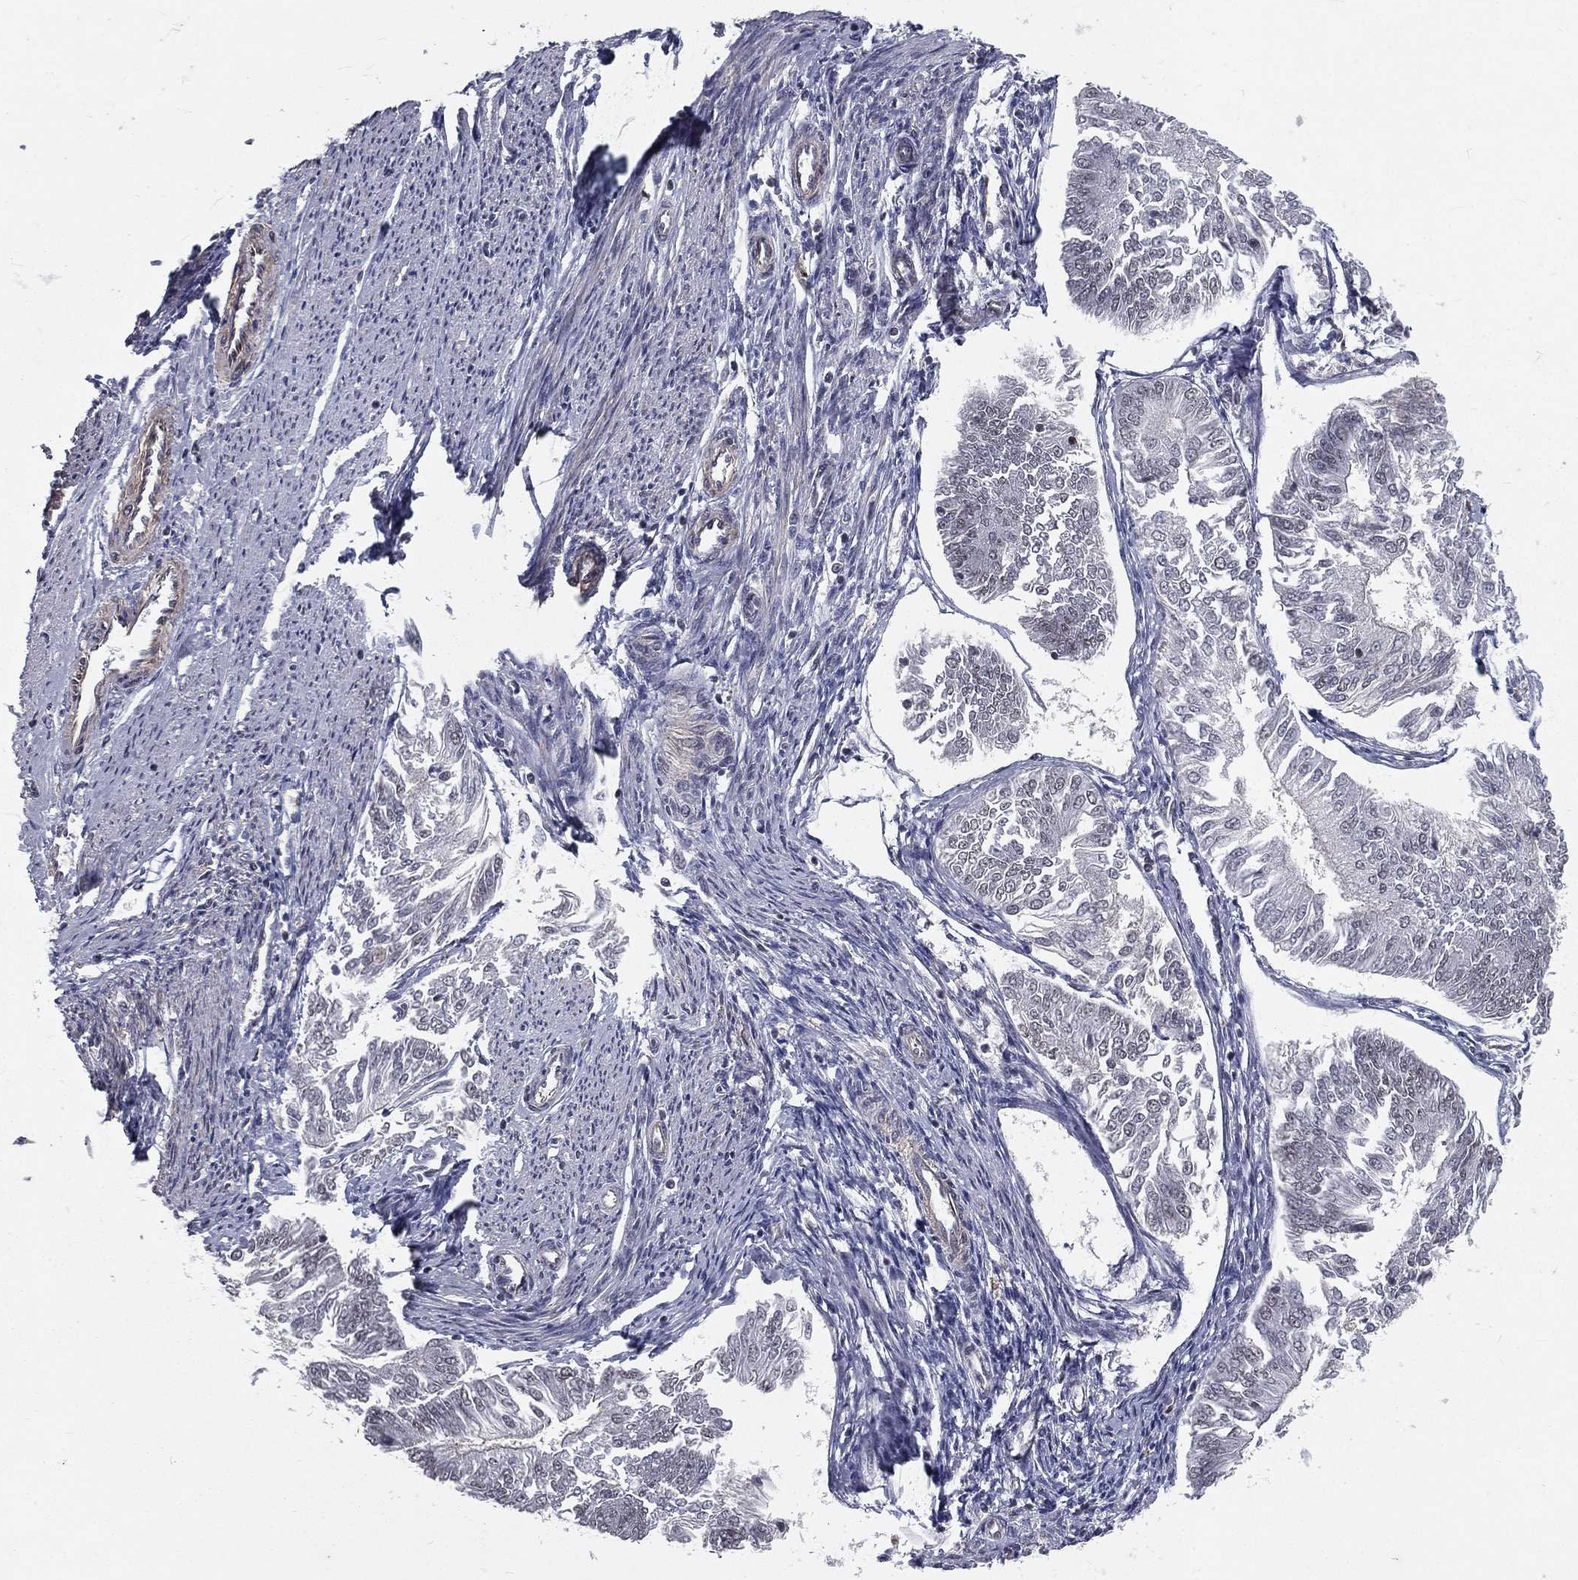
{"staining": {"intensity": "negative", "quantity": "none", "location": "none"}, "tissue": "endometrial cancer", "cell_type": "Tumor cells", "image_type": "cancer", "snomed": [{"axis": "morphology", "description": "Adenocarcinoma, NOS"}, {"axis": "topography", "description": "Endometrium"}], "caption": "An image of human endometrial cancer is negative for staining in tumor cells.", "gene": "MORC2", "patient": {"sex": "female", "age": 58}}